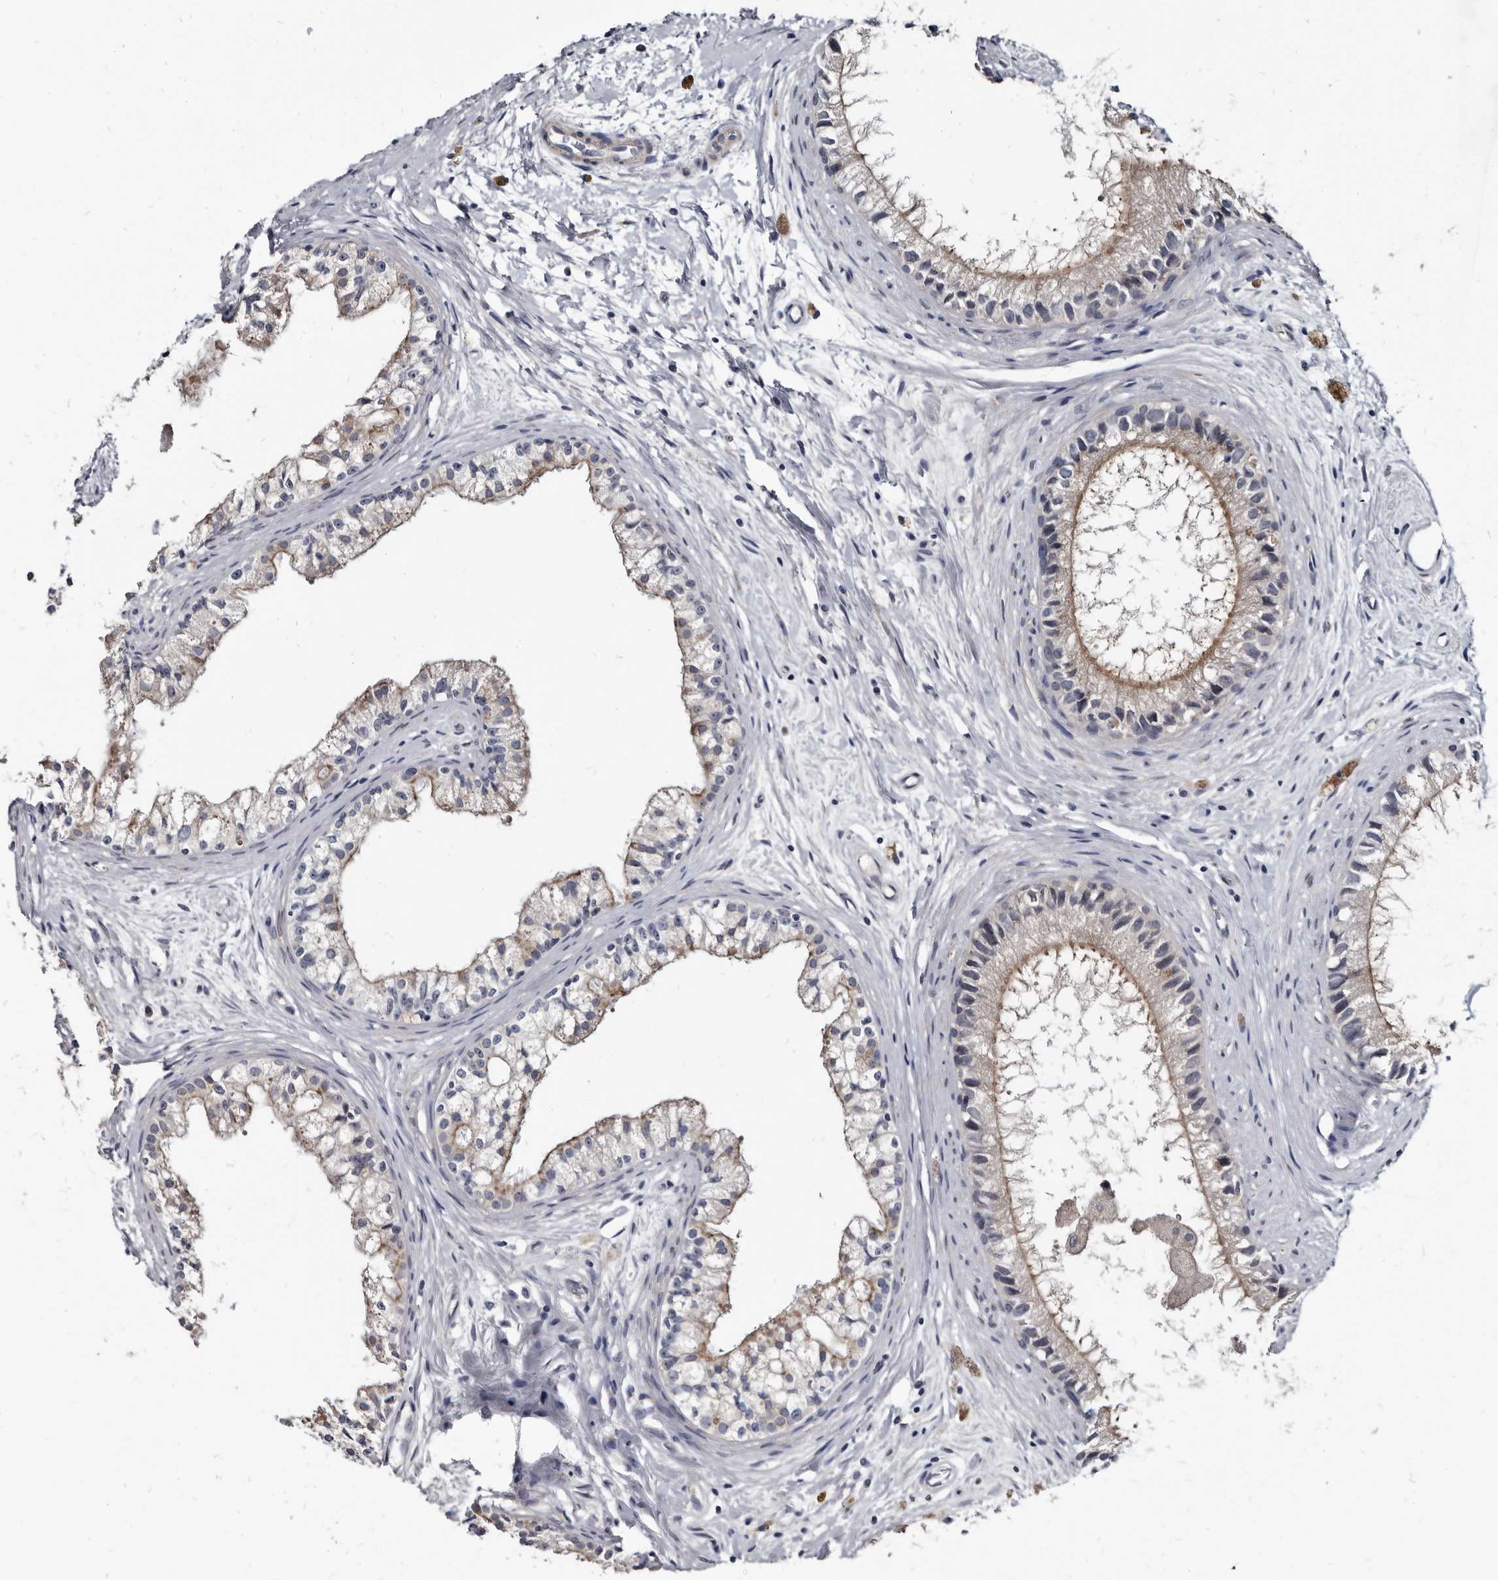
{"staining": {"intensity": "weak", "quantity": "25%-75%", "location": "cytoplasmic/membranous"}, "tissue": "epididymis", "cell_type": "Glandular cells", "image_type": "normal", "snomed": [{"axis": "morphology", "description": "Normal tissue, NOS"}, {"axis": "topography", "description": "Epididymis"}], "caption": "Protein analysis of normal epididymis demonstrates weak cytoplasmic/membranous expression in approximately 25%-75% of glandular cells.", "gene": "PRSS8", "patient": {"sex": "male", "age": 80}}